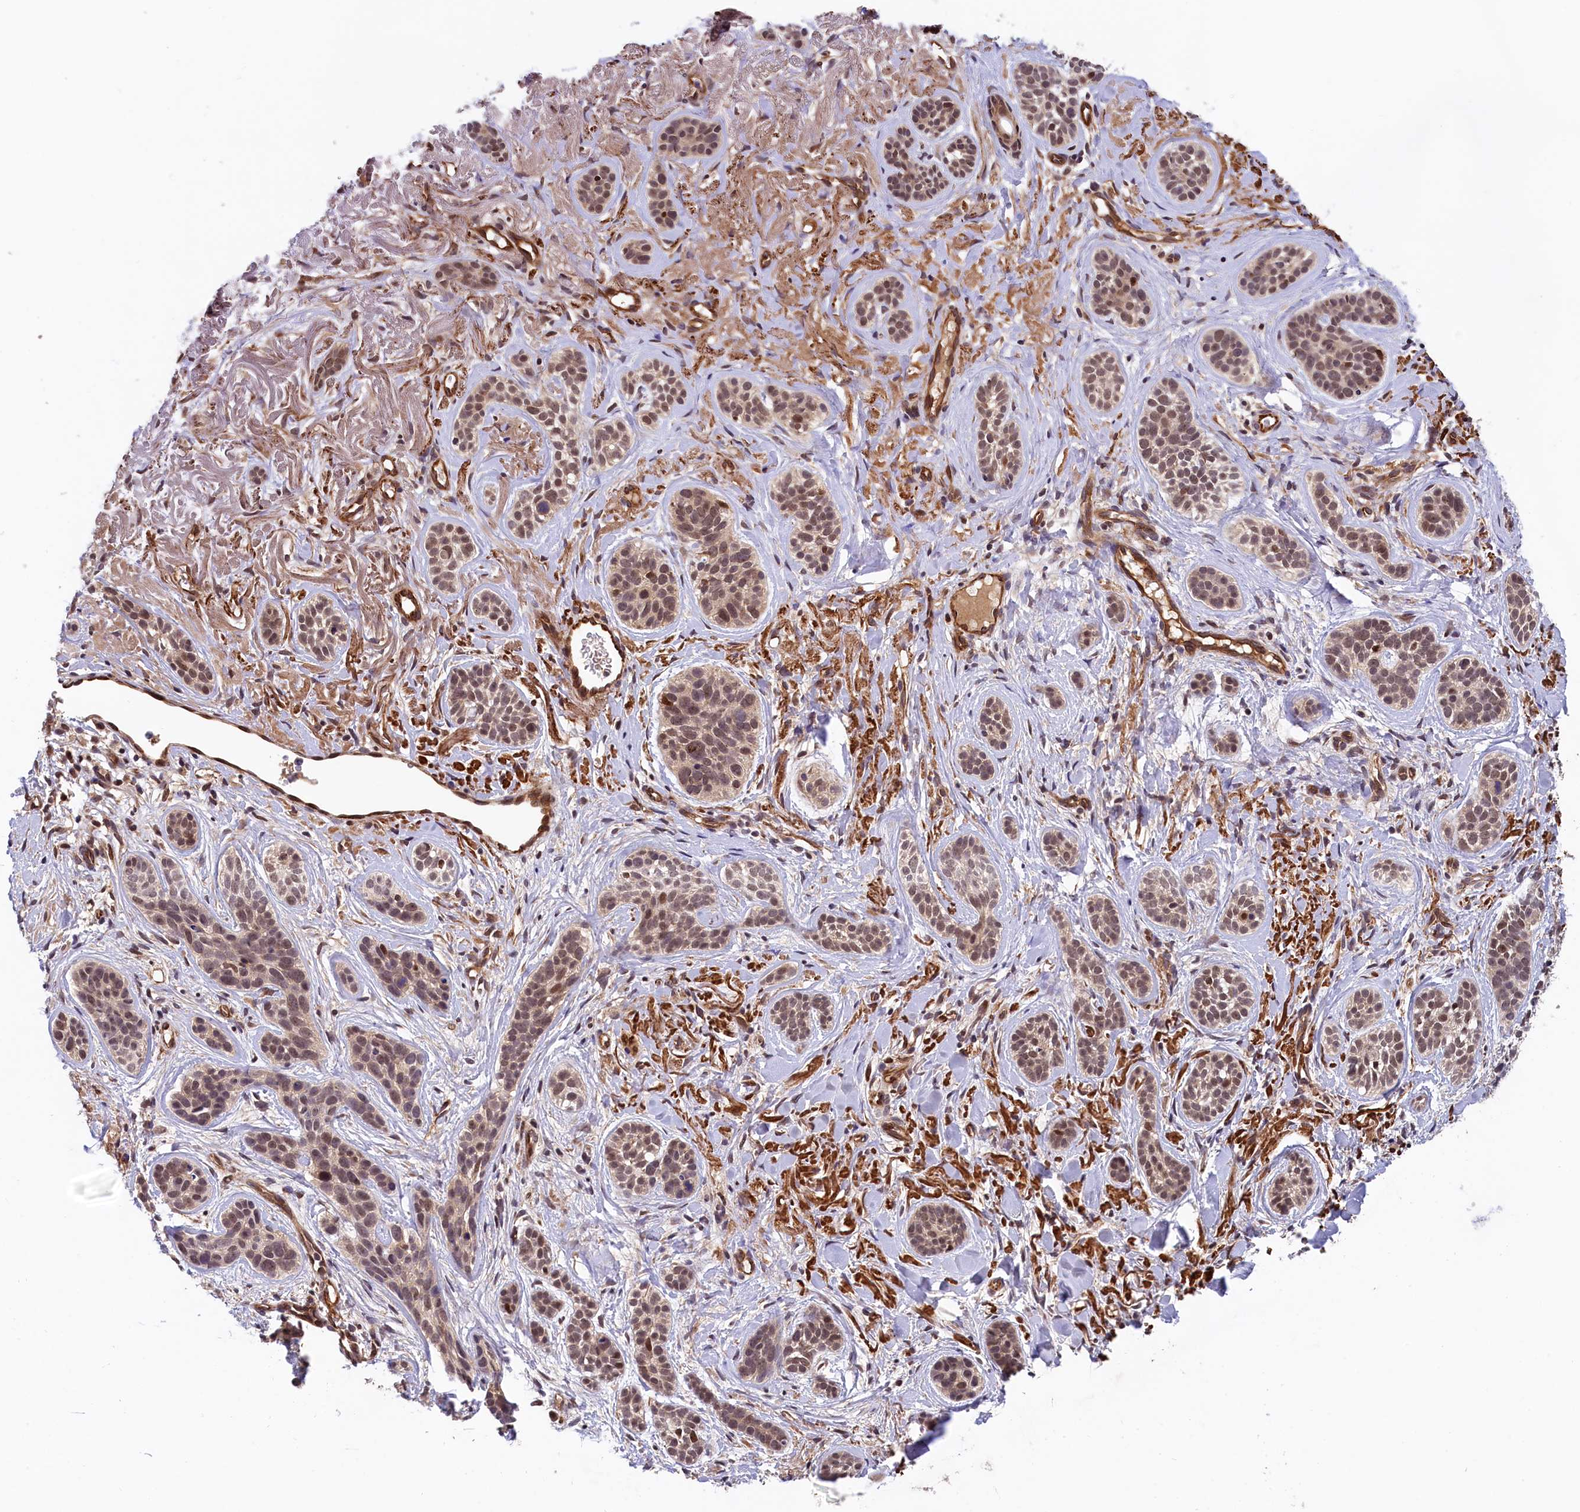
{"staining": {"intensity": "moderate", "quantity": ">75%", "location": "nuclear"}, "tissue": "skin cancer", "cell_type": "Tumor cells", "image_type": "cancer", "snomed": [{"axis": "morphology", "description": "Basal cell carcinoma"}, {"axis": "topography", "description": "Skin"}], "caption": "DAB immunohistochemical staining of basal cell carcinoma (skin) displays moderate nuclear protein staining in approximately >75% of tumor cells.", "gene": "ARL14EP", "patient": {"sex": "male", "age": 71}}